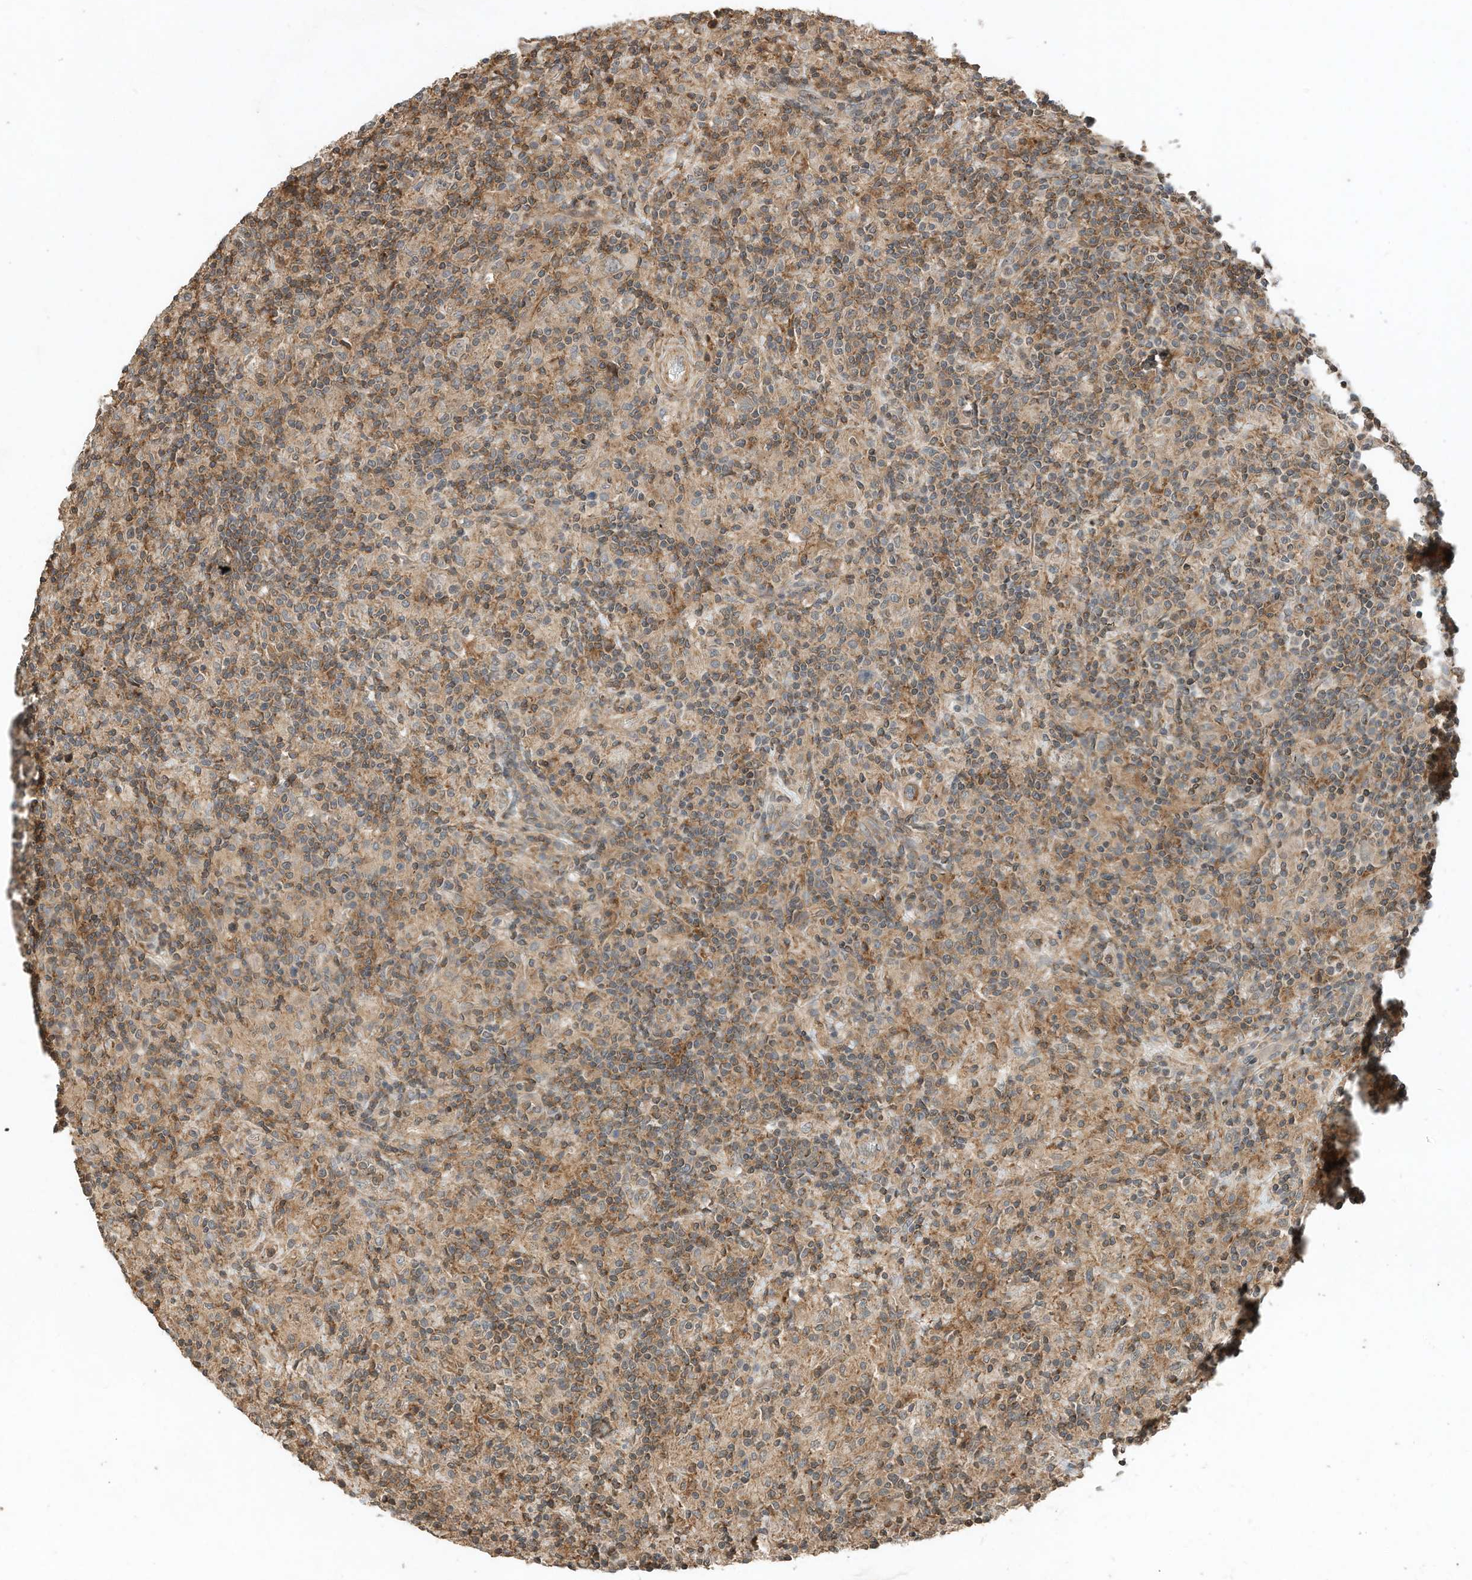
{"staining": {"intensity": "moderate", "quantity": "25%-75%", "location": "cytoplasmic/membranous"}, "tissue": "lymphoma", "cell_type": "Tumor cells", "image_type": "cancer", "snomed": [{"axis": "morphology", "description": "Hodgkin's disease, NOS"}, {"axis": "topography", "description": "Lymph node"}], "caption": "A micrograph of lymphoma stained for a protein demonstrates moderate cytoplasmic/membranous brown staining in tumor cells.", "gene": "CPAMD8", "patient": {"sex": "male", "age": 70}}